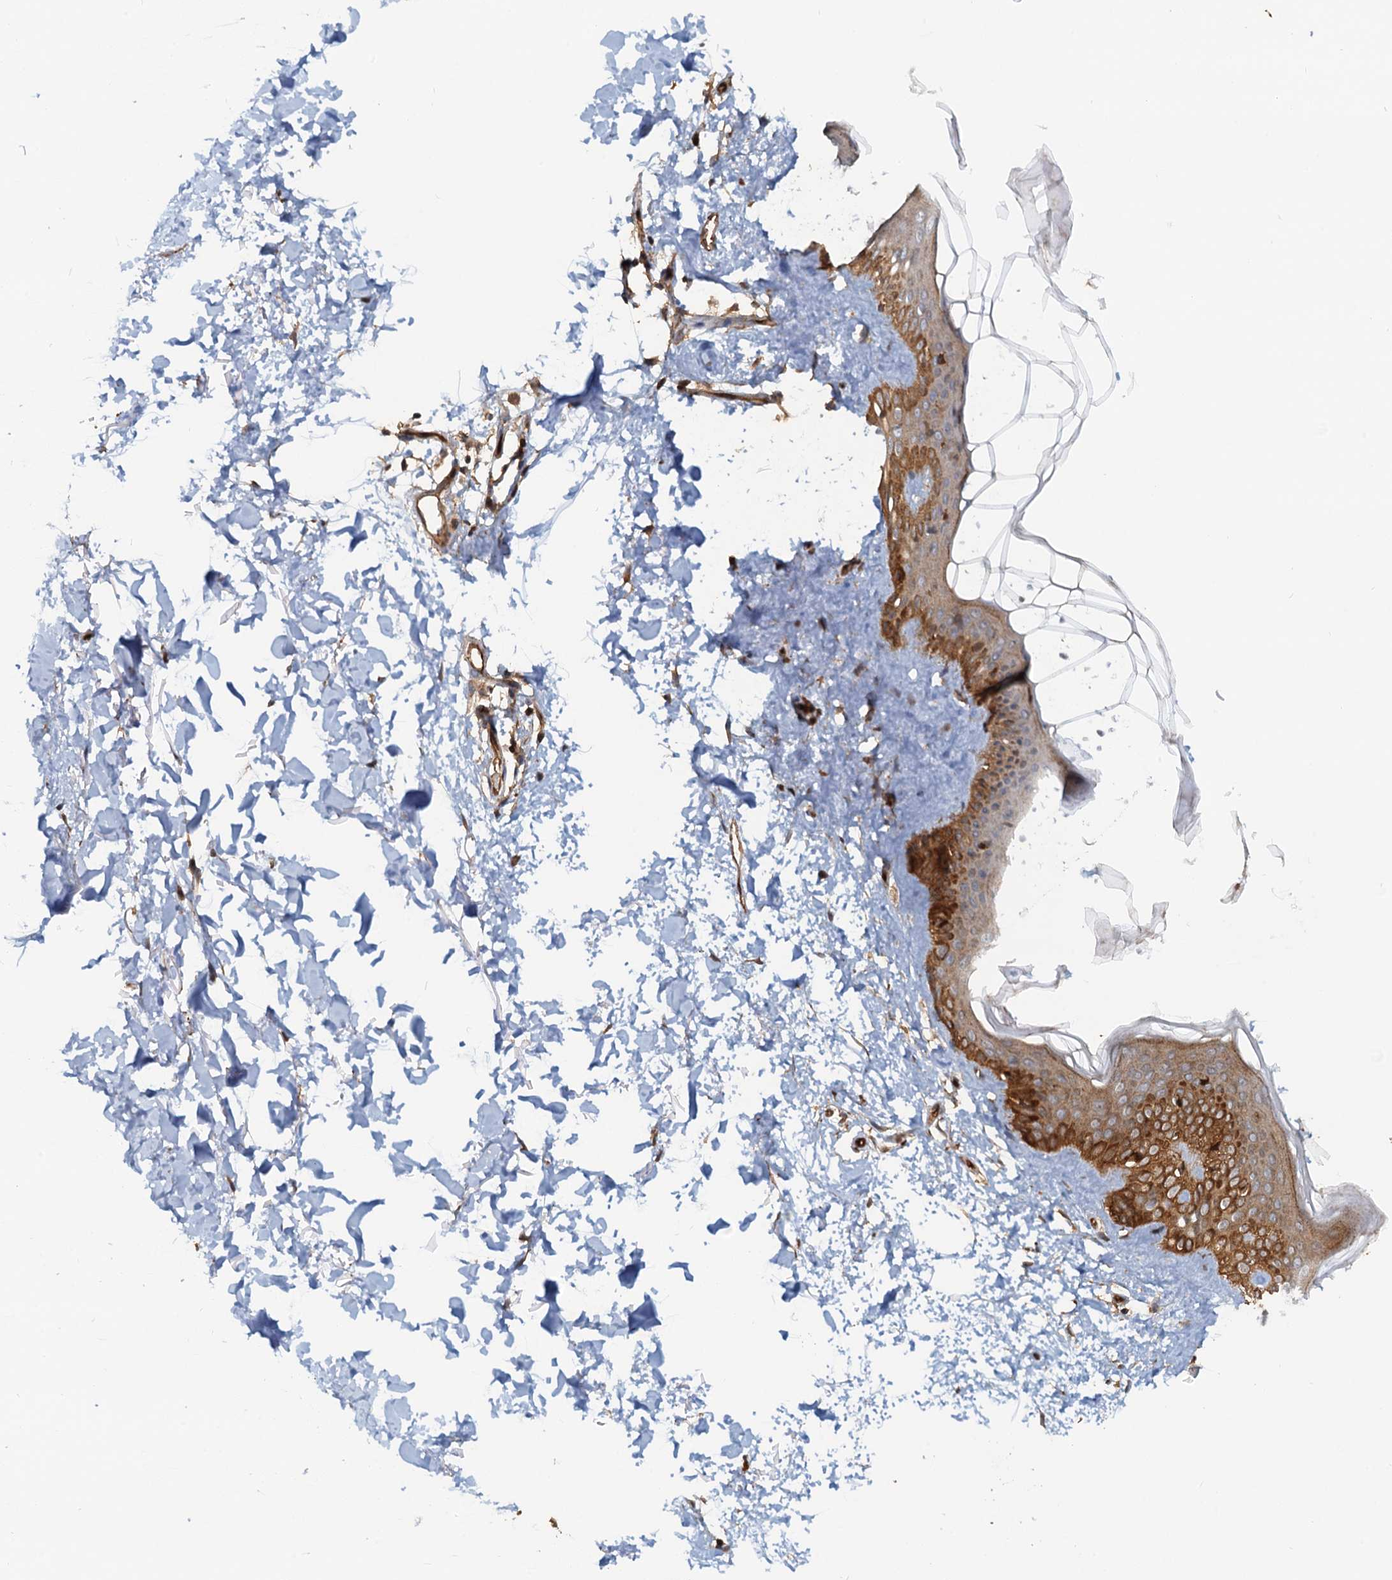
{"staining": {"intensity": "strong", "quantity": ">75%", "location": "cytoplasmic/membranous"}, "tissue": "skin", "cell_type": "Fibroblasts", "image_type": "normal", "snomed": [{"axis": "morphology", "description": "Normal tissue, NOS"}, {"axis": "topography", "description": "Skin"}], "caption": "This histopathology image displays immunohistochemistry (IHC) staining of unremarkable skin, with high strong cytoplasmic/membranous staining in about >75% of fibroblasts.", "gene": "NIPAL3", "patient": {"sex": "female", "age": 58}}